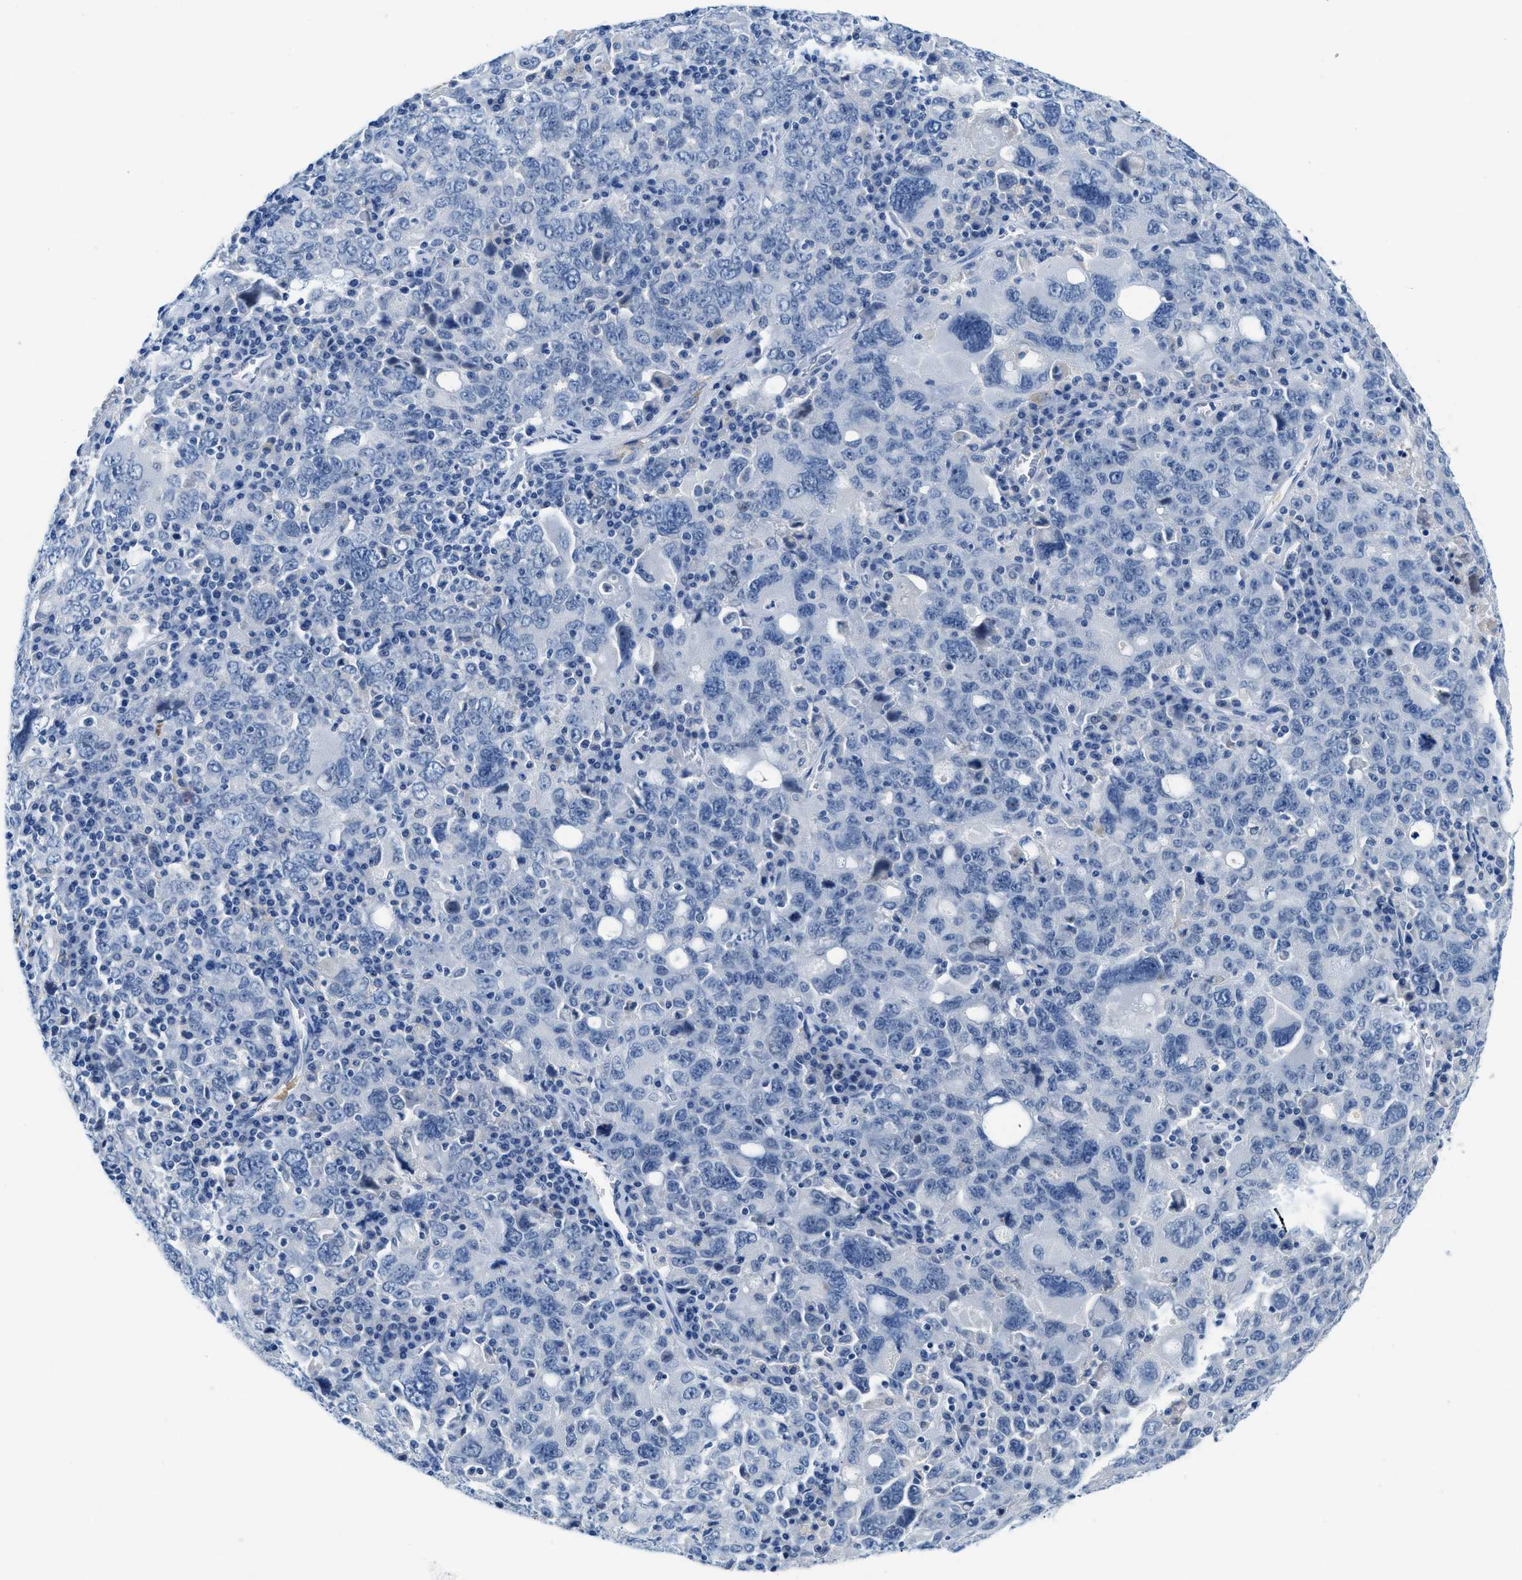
{"staining": {"intensity": "negative", "quantity": "none", "location": "none"}, "tissue": "ovarian cancer", "cell_type": "Tumor cells", "image_type": "cancer", "snomed": [{"axis": "morphology", "description": "Carcinoma, endometroid"}, {"axis": "topography", "description": "Ovary"}], "caption": "An immunohistochemistry (IHC) micrograph of endometroid carcinoma (ovarian) is shown. There is no staining in tumor cells of endometroid carcinoma (ovarian).", "gene": "MBL2", "patient": {"sex": "female", "age": 62}}